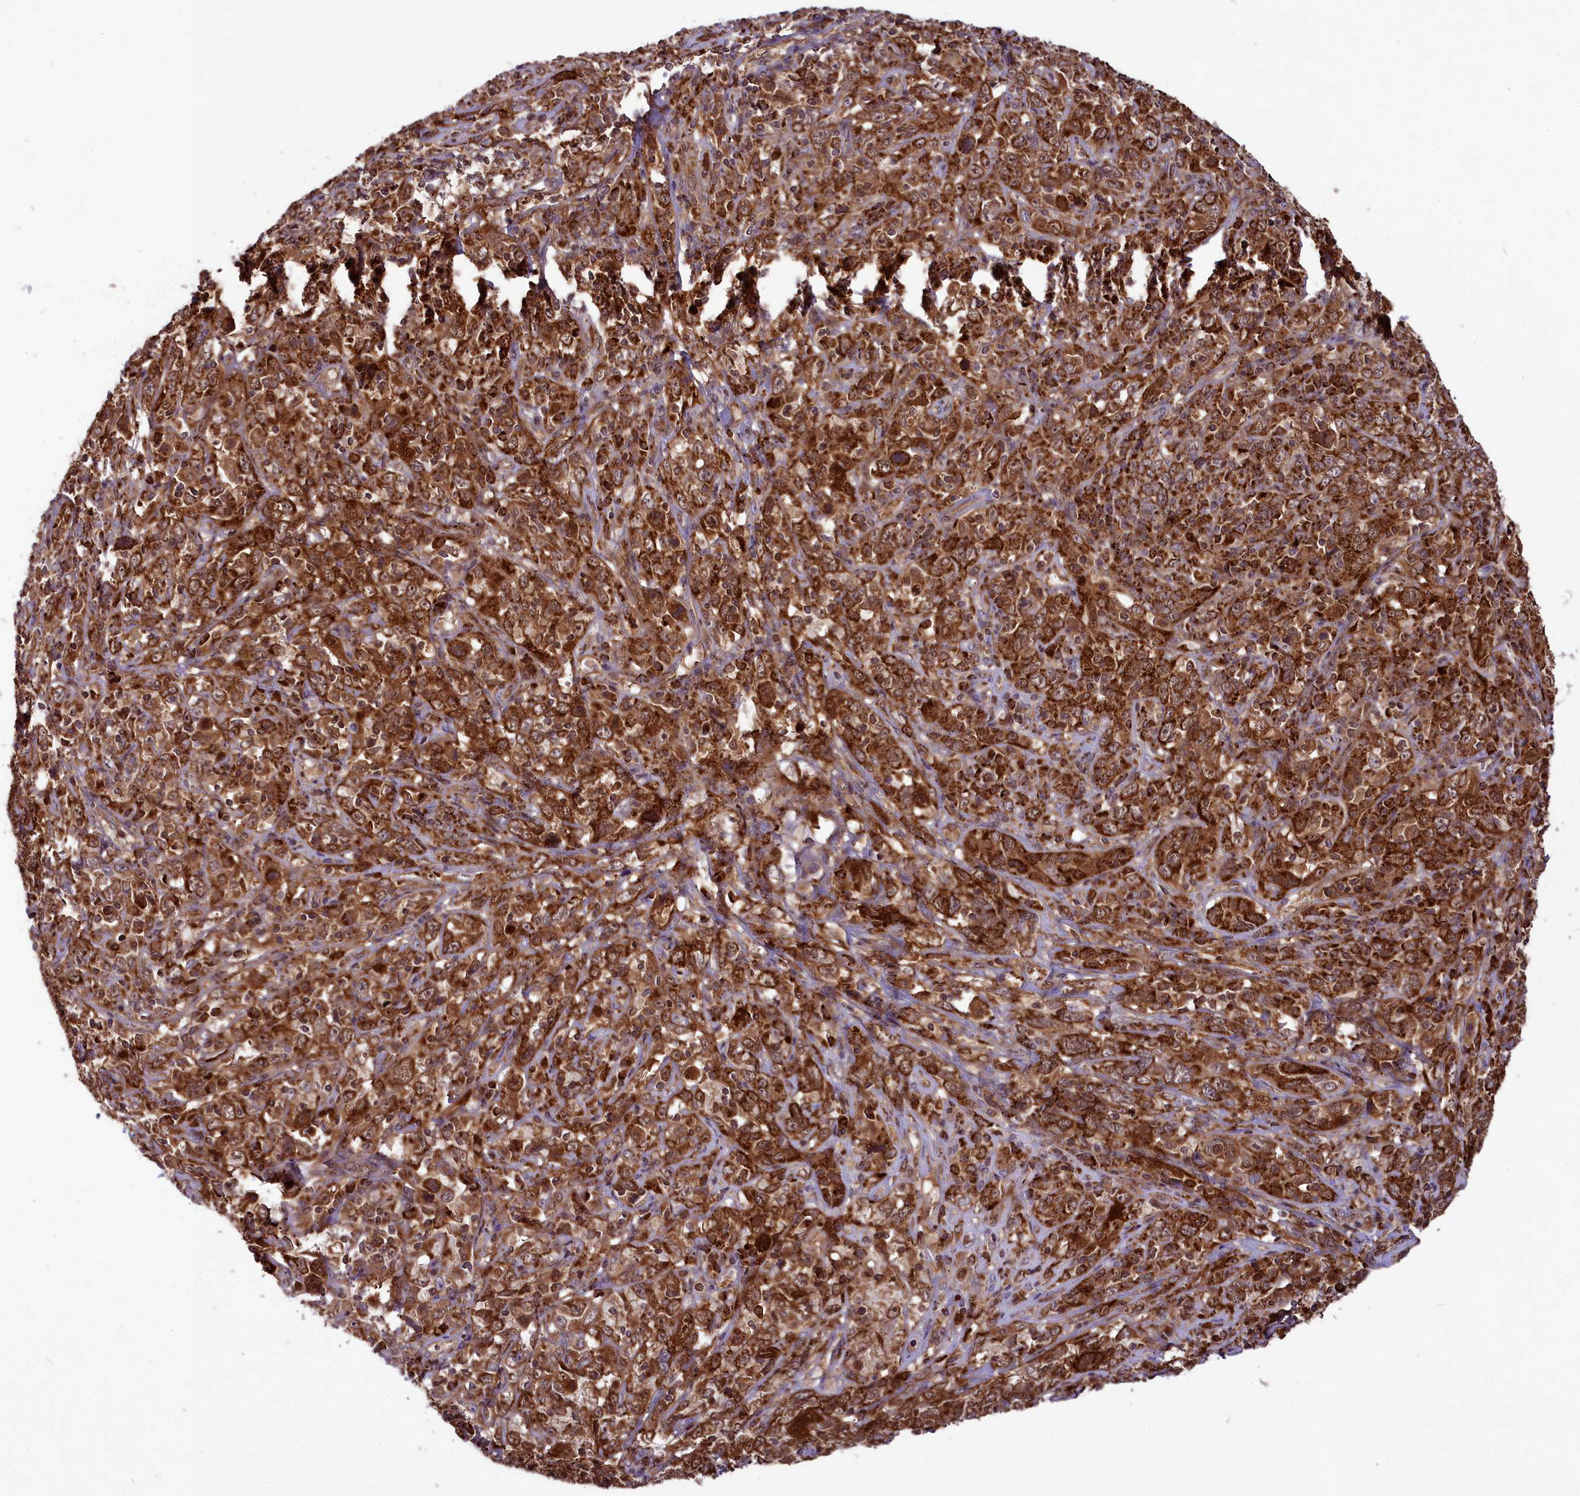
{"staining": {"intensity": "strong", "quantity": ">75%", "location": "cytoplasmic/membranous,nuclear"}, "tissue": "cervical cancer", "cell_type": "Tumor cells", "image_type": "cancer", "snomed": [{"axis": "morphology", "description": "Squamous cell carcinoma, NOS"}, {"axis": "topography", "description": "Cervix"}], "caption": "Protein expression analysis of human squamous cell carcinoma (cervical) reveals strong cytoplasmic/membranous and nuclear positivity in about >75% of tumor cells.", "gene": "COX17", "patient": {"sex": "female", "age": 46}}